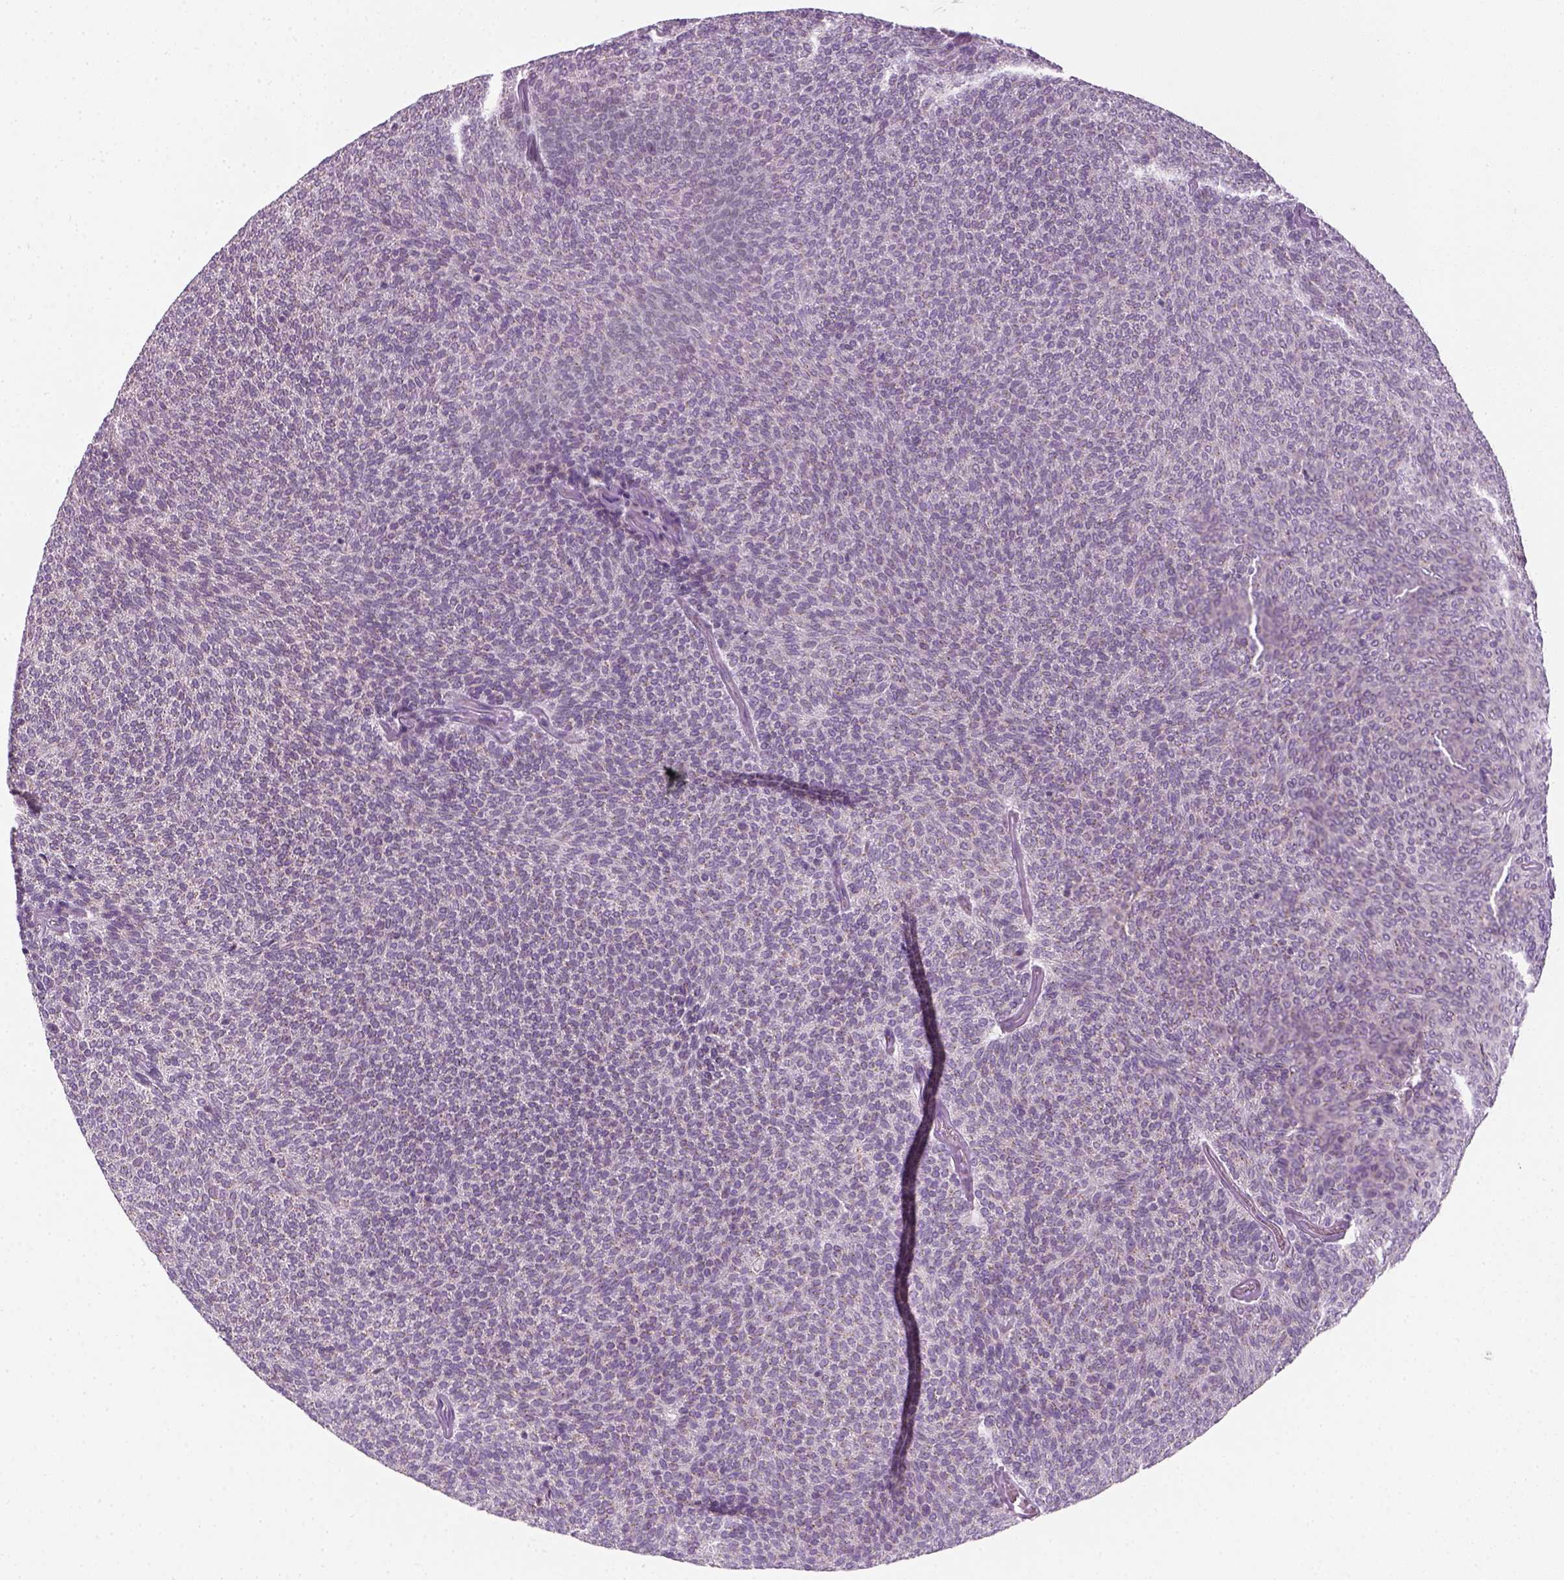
{"staining": {"intensity": "negative", "quantity": "none", "location": "none"}, "tissue": "urothelial cancer", "cell_type": "Tumor cells", "image_type": "cancer", "snomed": [{"axis": "morphology", "description": "Urothelial carcinoma, Low grade"}, {"axis": "topography", "description": "Urinary bladder"}], "caption": "Tumor cells show no significant protein positivity in urothelial carcinoma (low-grade).", "gene": "IL4", "patient": {"sex": "male", "age": 77}}